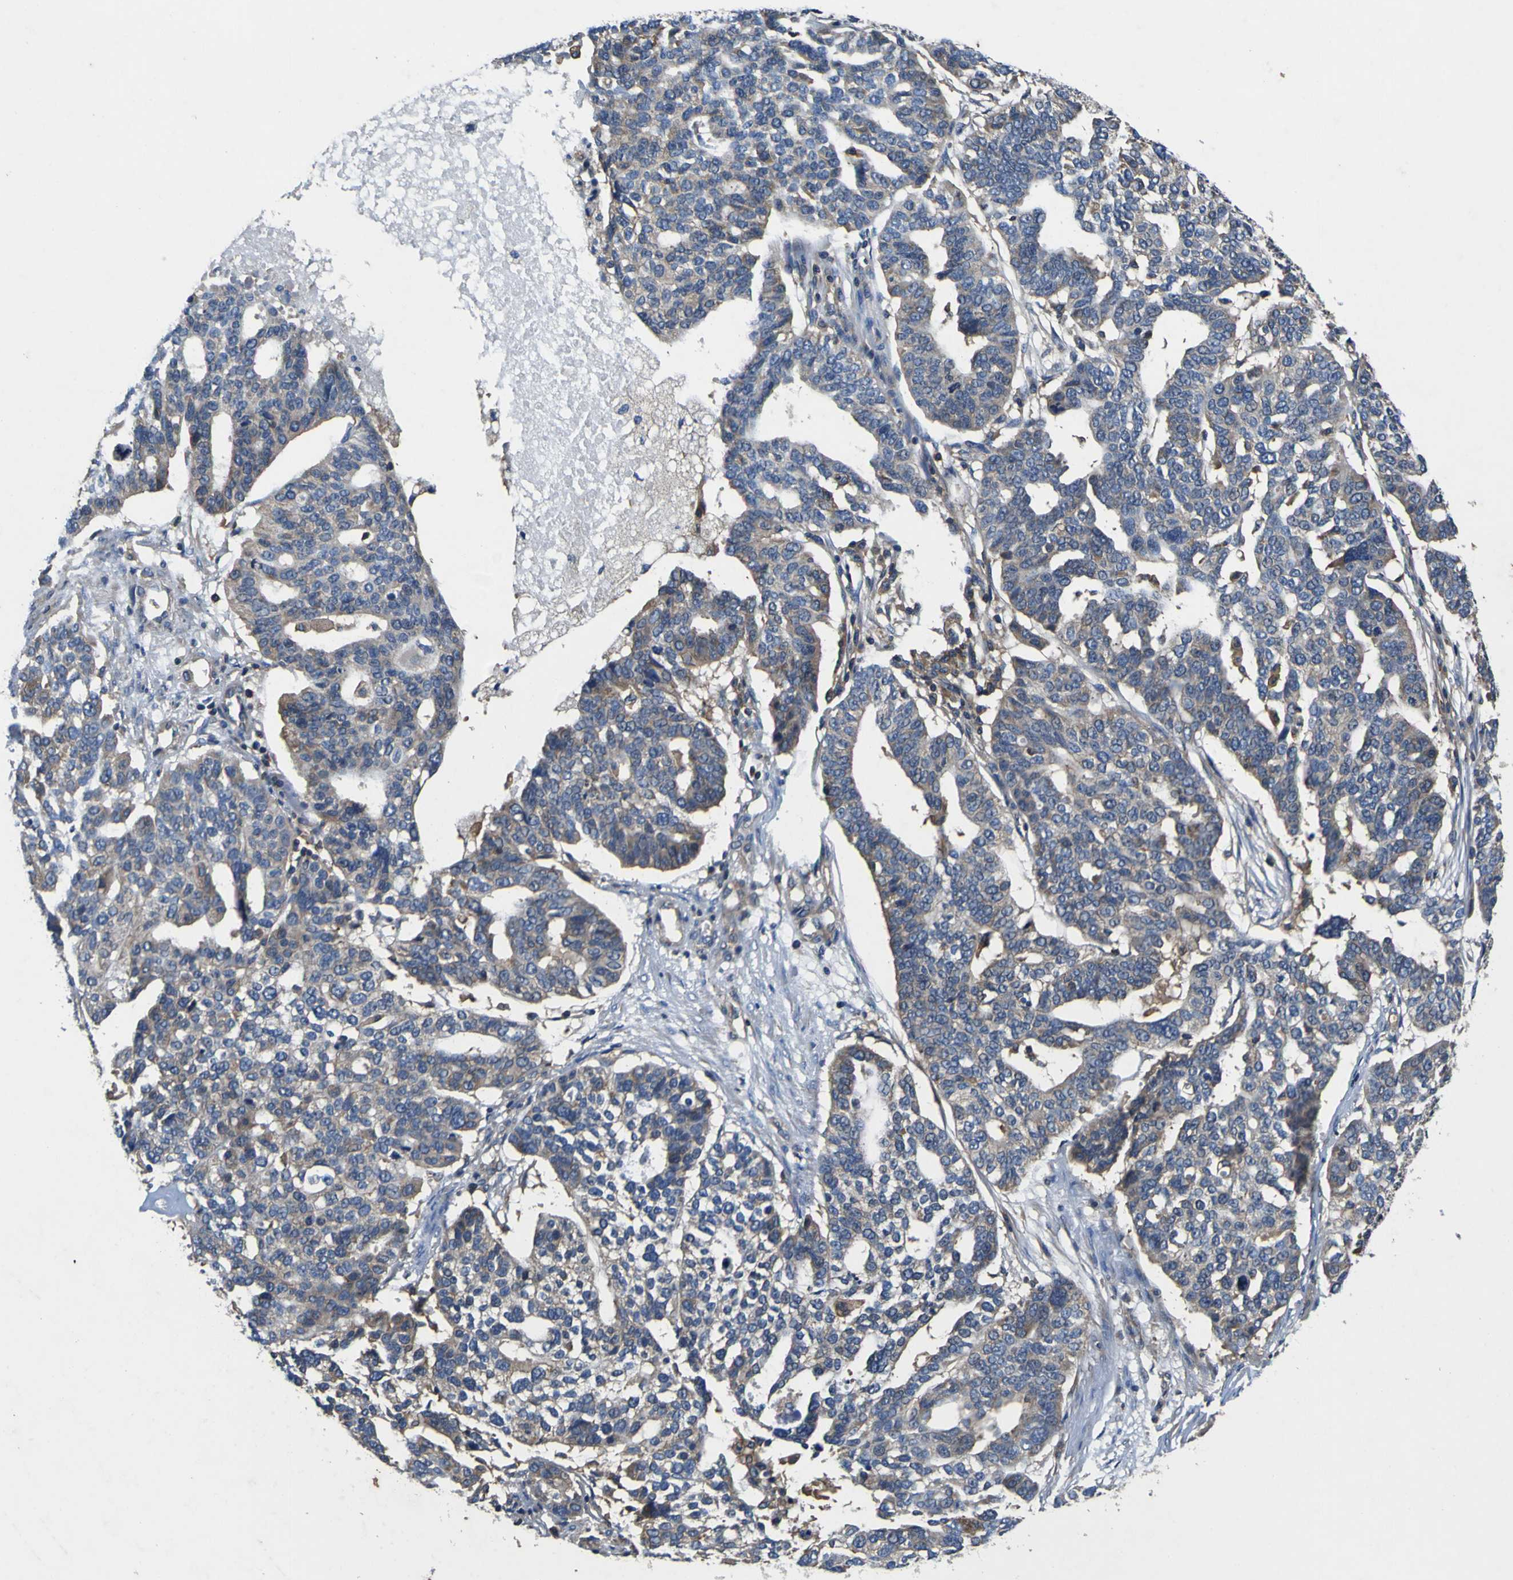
{"staining": {"intensity": "weak", "quantity": ">75%", "location": "cytoplasmic/membranous"}, "tissue": "ovarian cancer", "cell_type": "Tumor cells", "image_type": "cancer", "snomed": [{"axis": "morphology", "description": "Cystadenocarcinoma, serous, NOS"}, {"axis": "topography", "description": "Ovary"}], "caption": "DAB immunohistochemical staining of ovarian serous cystadenocarcinoma reveals weak cytoplasmic/membranous protein expression in approximately >75% of tumor cells. Using DAB (brown) and hematoxylin (blue) stains, captured at high magnification using brightfield microscopy.", "gene": "CNR2", "patient": {"sex": "female", "age": 59}}